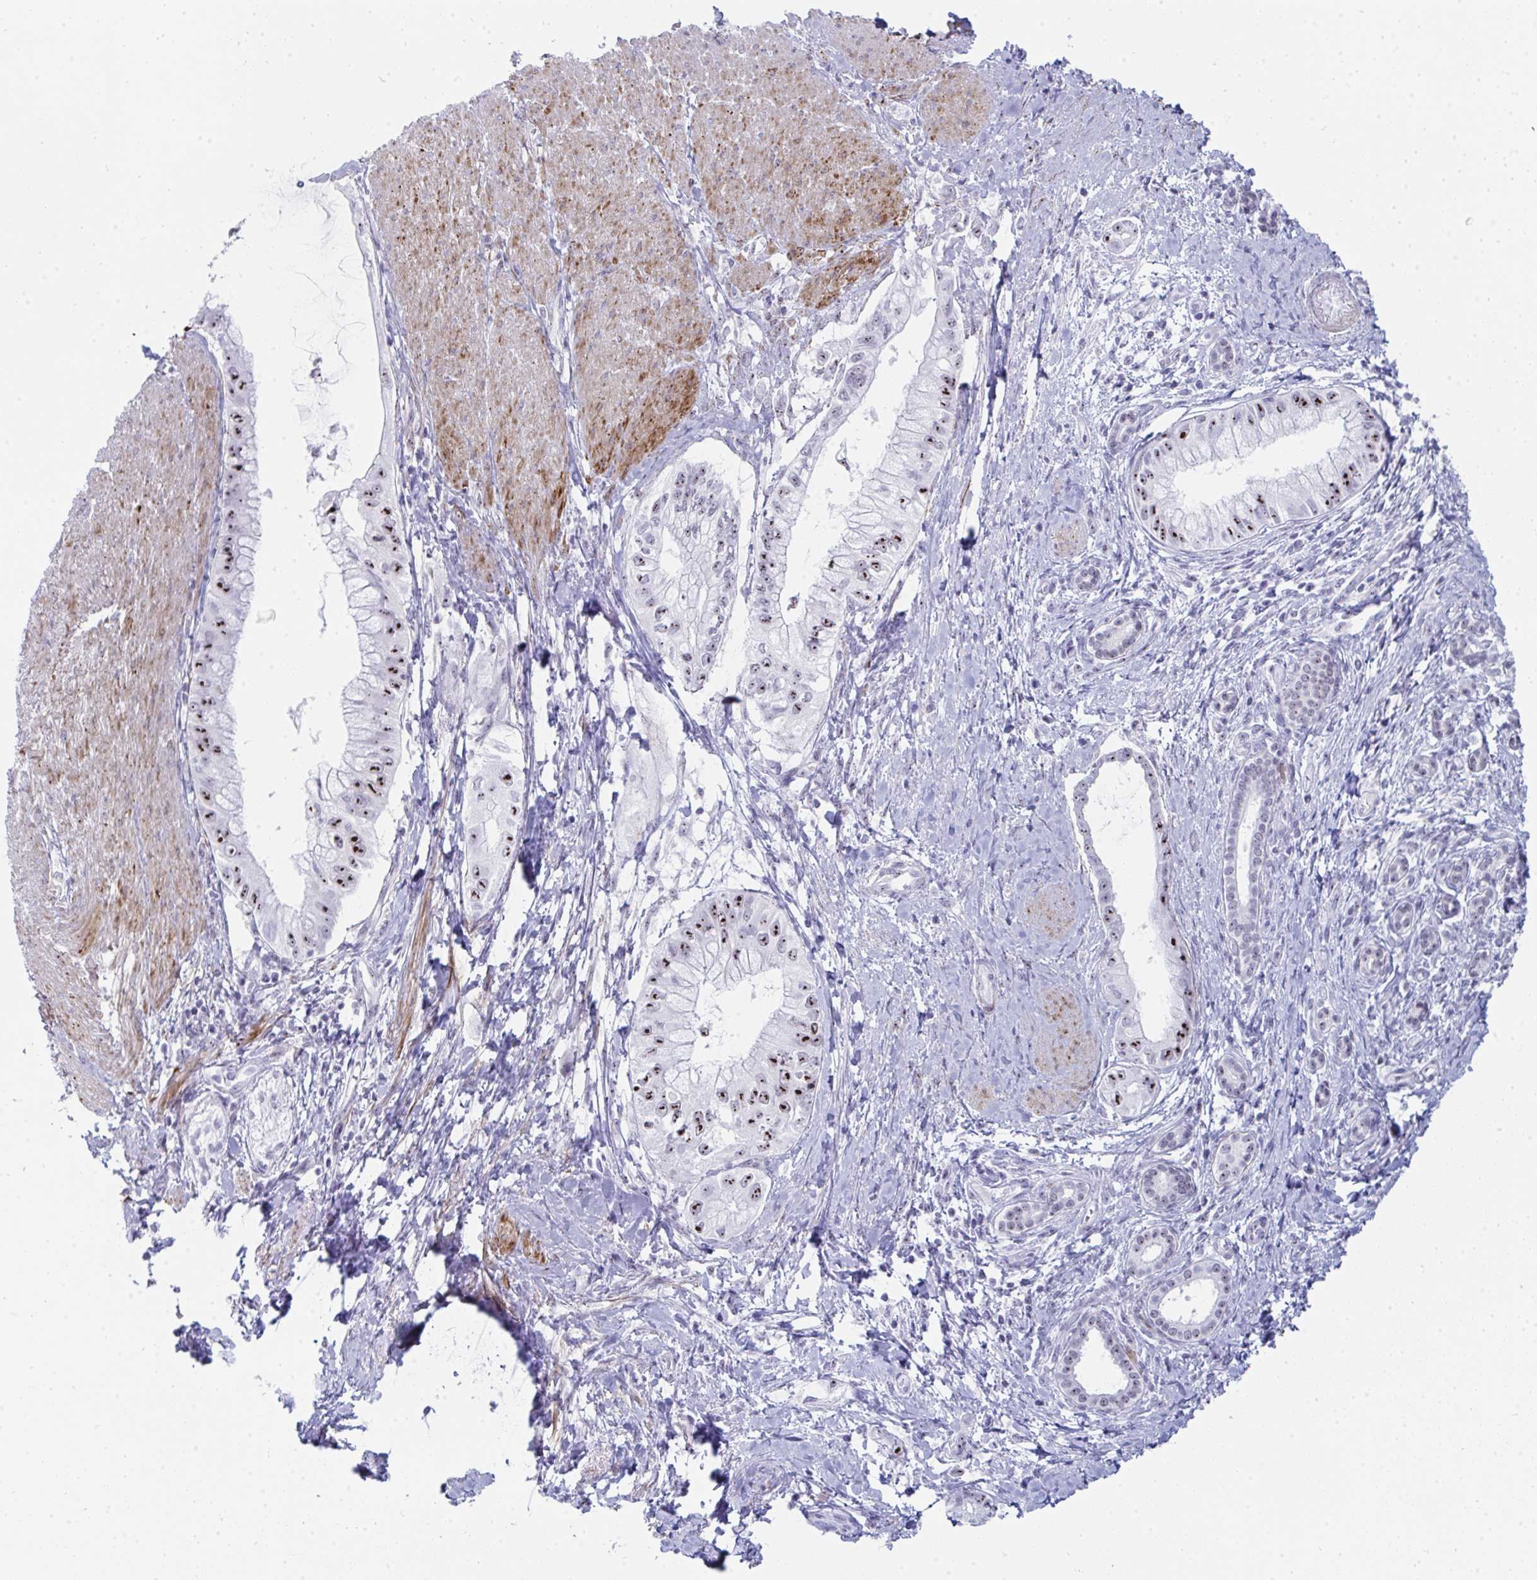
{"staining": {"intensity": "strong", "quantity": ">75%", "location": "nuclear"}, "tissue": "pancreatic cancer", "cell_type": "Tumor cells", "image_type": "cancer", "snomed": [{"axis": "morphology", "description": "Adenocarcinoma, NOS"}, {"axis": "topography", "description": "Pancreas"}], "caption": "Protein staining by IHC displays strong nuclear expression in approximately >75% of tumor cells in pancreatic cancer.", "gene": "NOP10", "patient": {"sex": "male", "age": 48}}